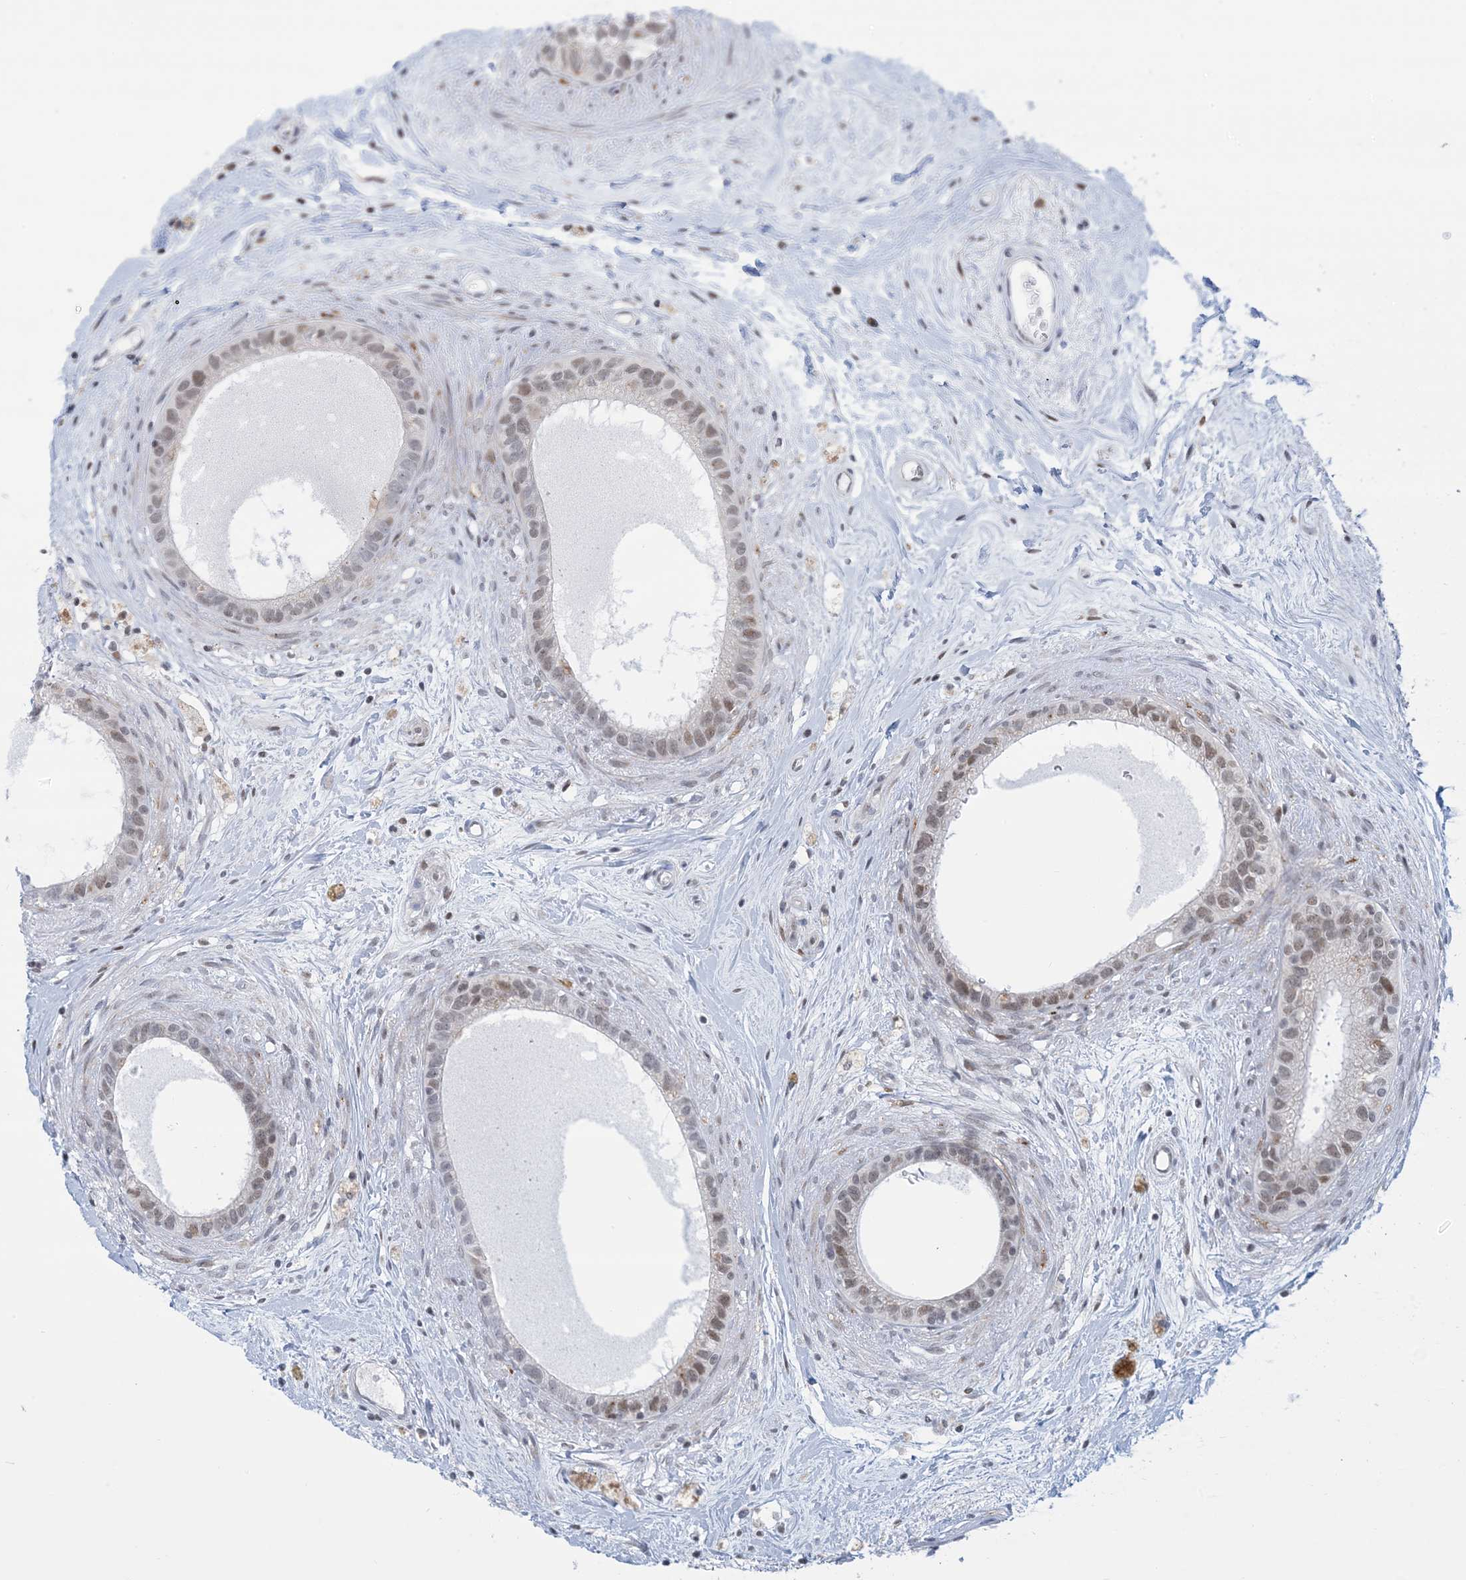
{"staining": {"intensity": "moderate", "quantity": "<25%", "location": "nuclear"}, "tissue": "epididymis", "cell_type": "Glandular cells", "image_type": "normal", "snomed": [{"axis": "morphology", "description": "Normal tissue, NOS"}, {"axis": "topography", "description": "Epididymis"}], "caption": "Epididymis stained for a protein (brown) exhibits moderate nuclear positive staining in about <25% of glandular cells.", "gene": "TFPT", "patient": {"sex": "male", "age": 80}}